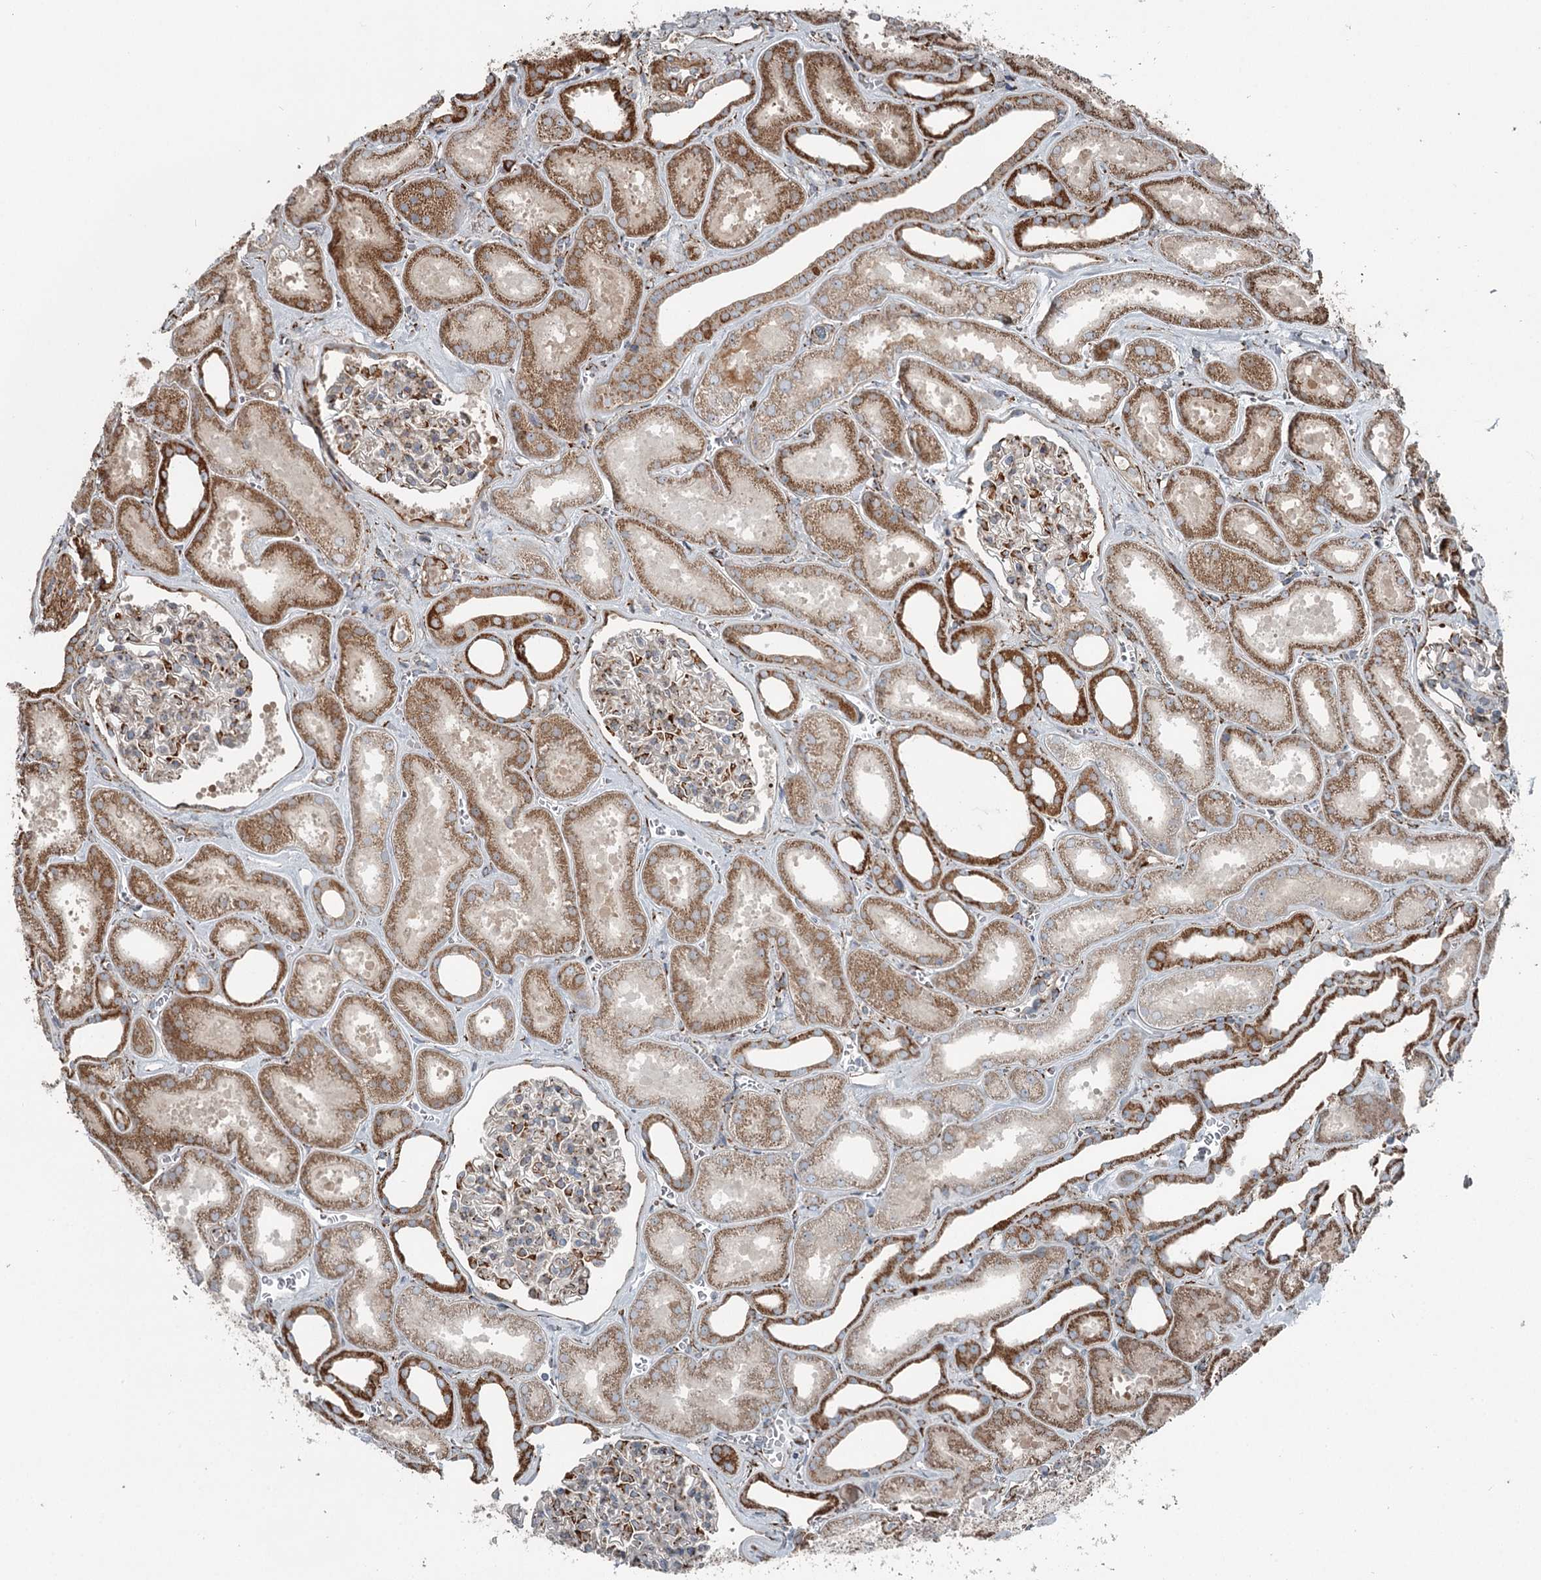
{"staining": {"intensity": "strong", "quantity": "<25%", "location": "cytoplasmic/membranous"}, "tissue": "kidney", "cell_type": "Cells in glomeruli", "image_type": "normal", "snomed": [{"axis": "morphology", "description": "Normal tissue, NOS"}, {"axis": "morphology", "description": "Adenocarcinoma, NOS"}, {"axis": "topography", "description": "Kidney"}], "caption": "DAB (3,3'-diaminobenzidine) immunohistochemical staining of benign human kidney displays strong cytoplasmic/membranous protein staining in approximately <25% of cells in glomeruli.", "gene": "RASSF8", "patient": {"sex": "female", "age": 68}}